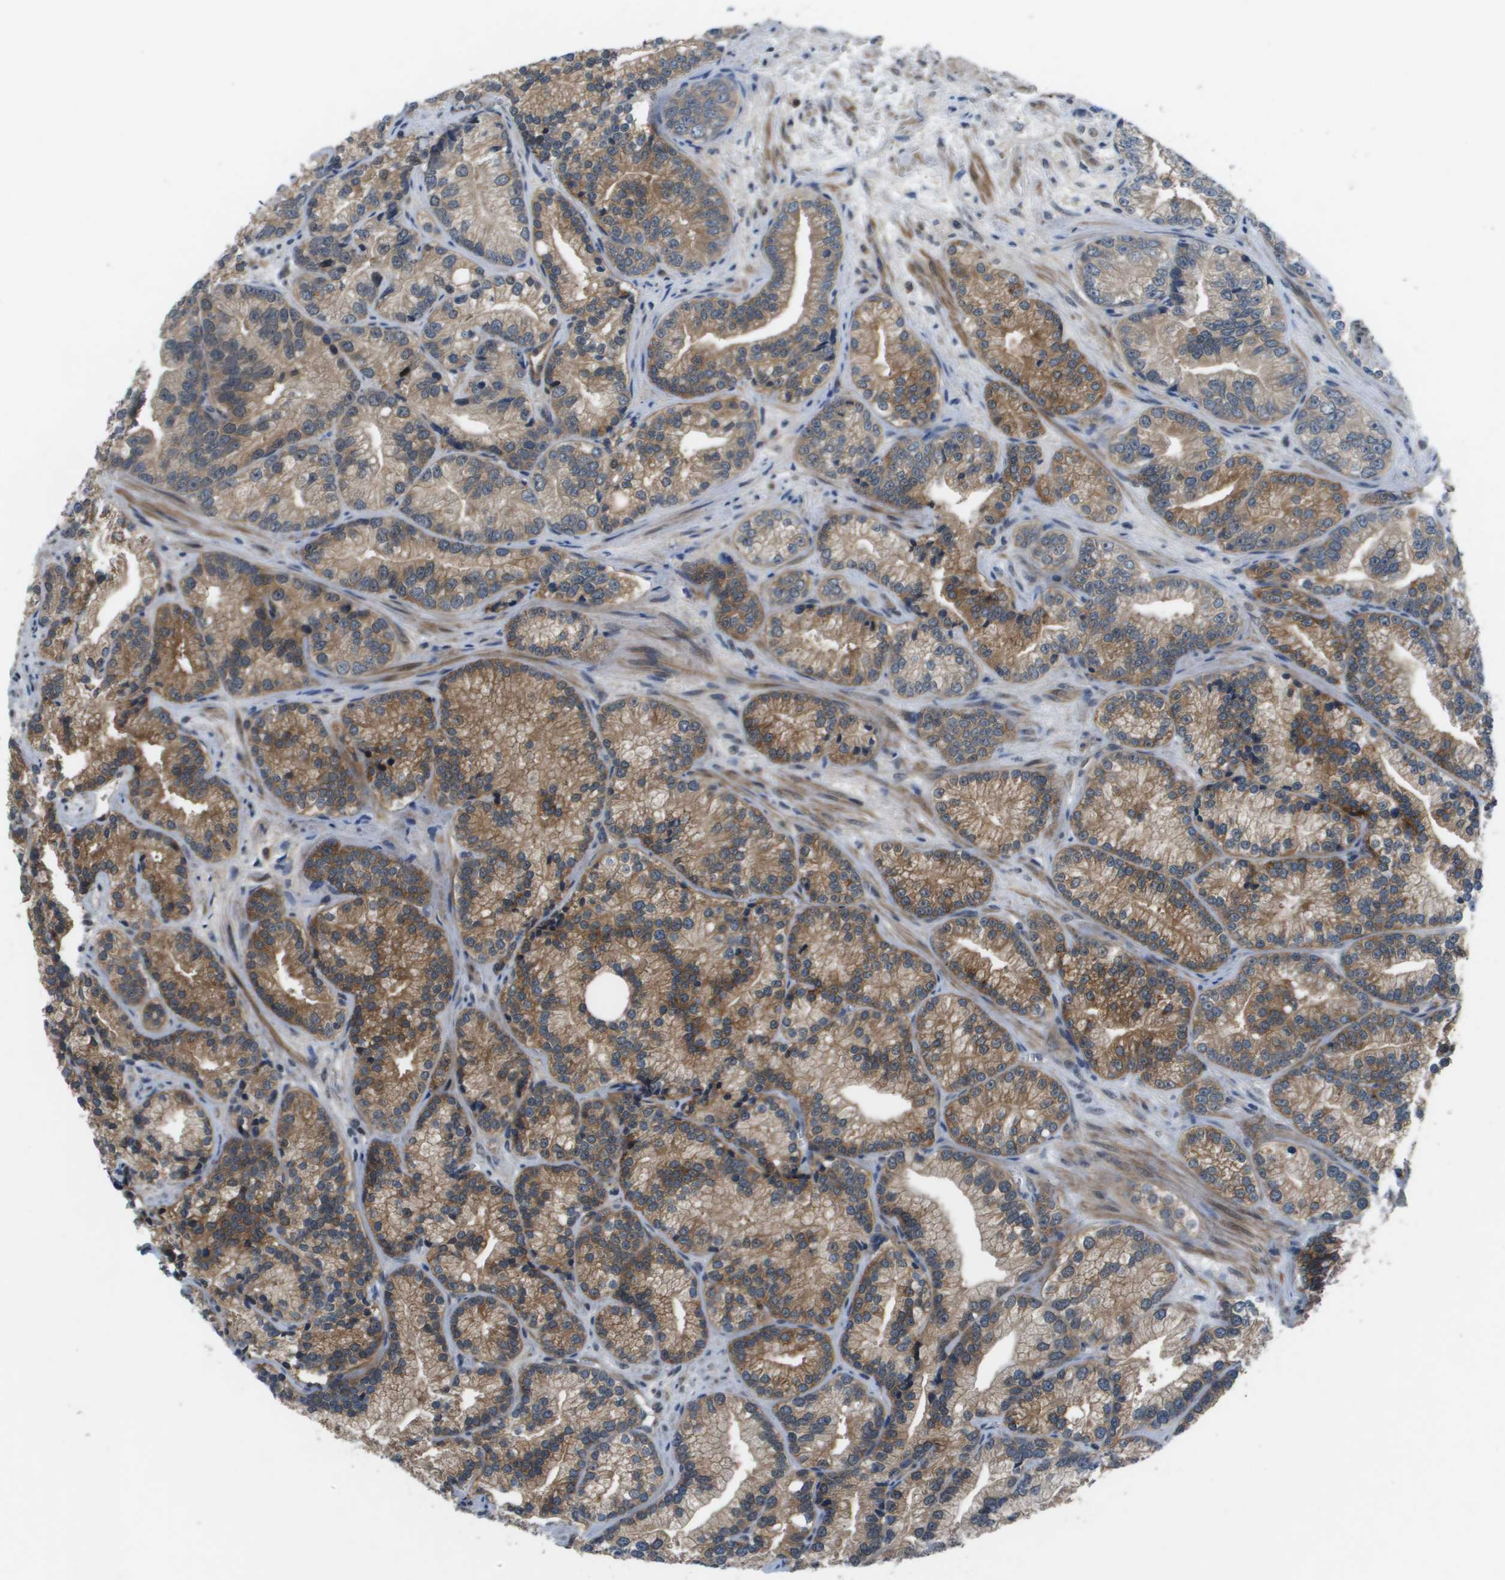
{"staining": {"intensity": "moderate", "quantity": ">75%", "location": "cytoplasmic/membranous"}, "tissue": "prostate cancer", "cell_type": "Tumor cells", "image_type": "cancer", "snomed": [{"axis": "morphology", "description": "Adenocarcinoma, Low grade"}, {"axis": "topography", "description": "Prostate"}], "caption": "Protein staining of prostate cancer tissue demonstrates moderate cytoplasmic/membranous staining in about >75% of tumor cells. (DAB (3,3'-diaminobenzidine) IHC, brown staining for protein, blue staining for nuclei).", "gene": "ENPP5", "patient": {"sex": "male", "age": 89}}